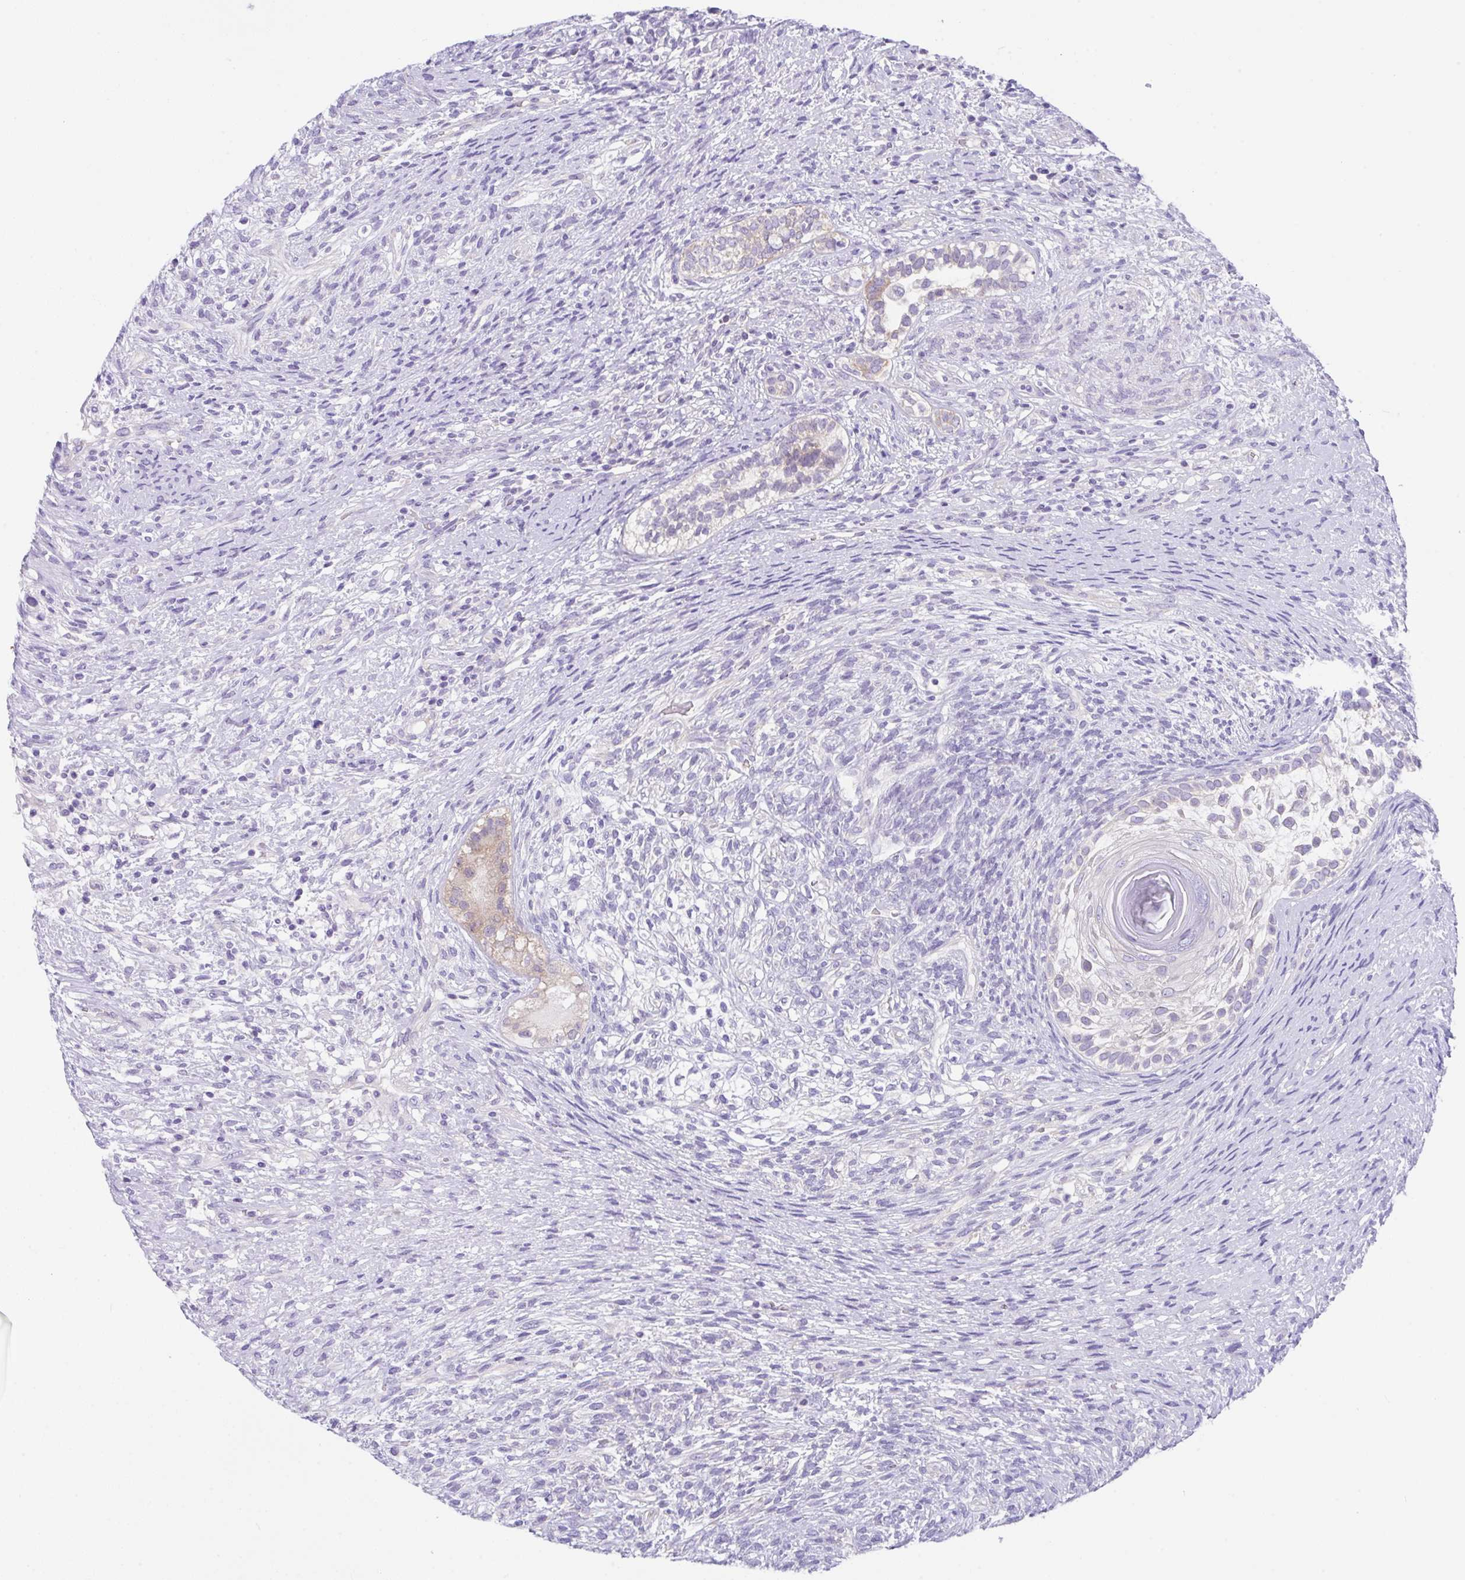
{"staining": {"intensity": "moderate", "quantity": "<25%", "location": "cytoplasmic/membranous"}, "tissue": "testis cancer", "cell_type": "Tumor cells", "image_type": "cancer", "snomed": [{"axis": "morphology", "description": "Seminoma, NOS"}, {"axis": "morphology", "description": "Carcinoma, Embryonal, NOS"}, {"axis": "topography", "description": "Testis"}], "caption": "An image of human embryonal carcinoma (testis) stained for a protein demonstrates moderate cytoplasmic/membranous brown staining in tumor cells.", "gene": "TRAF4", "patient": {"sex": "male", "age": 41}}